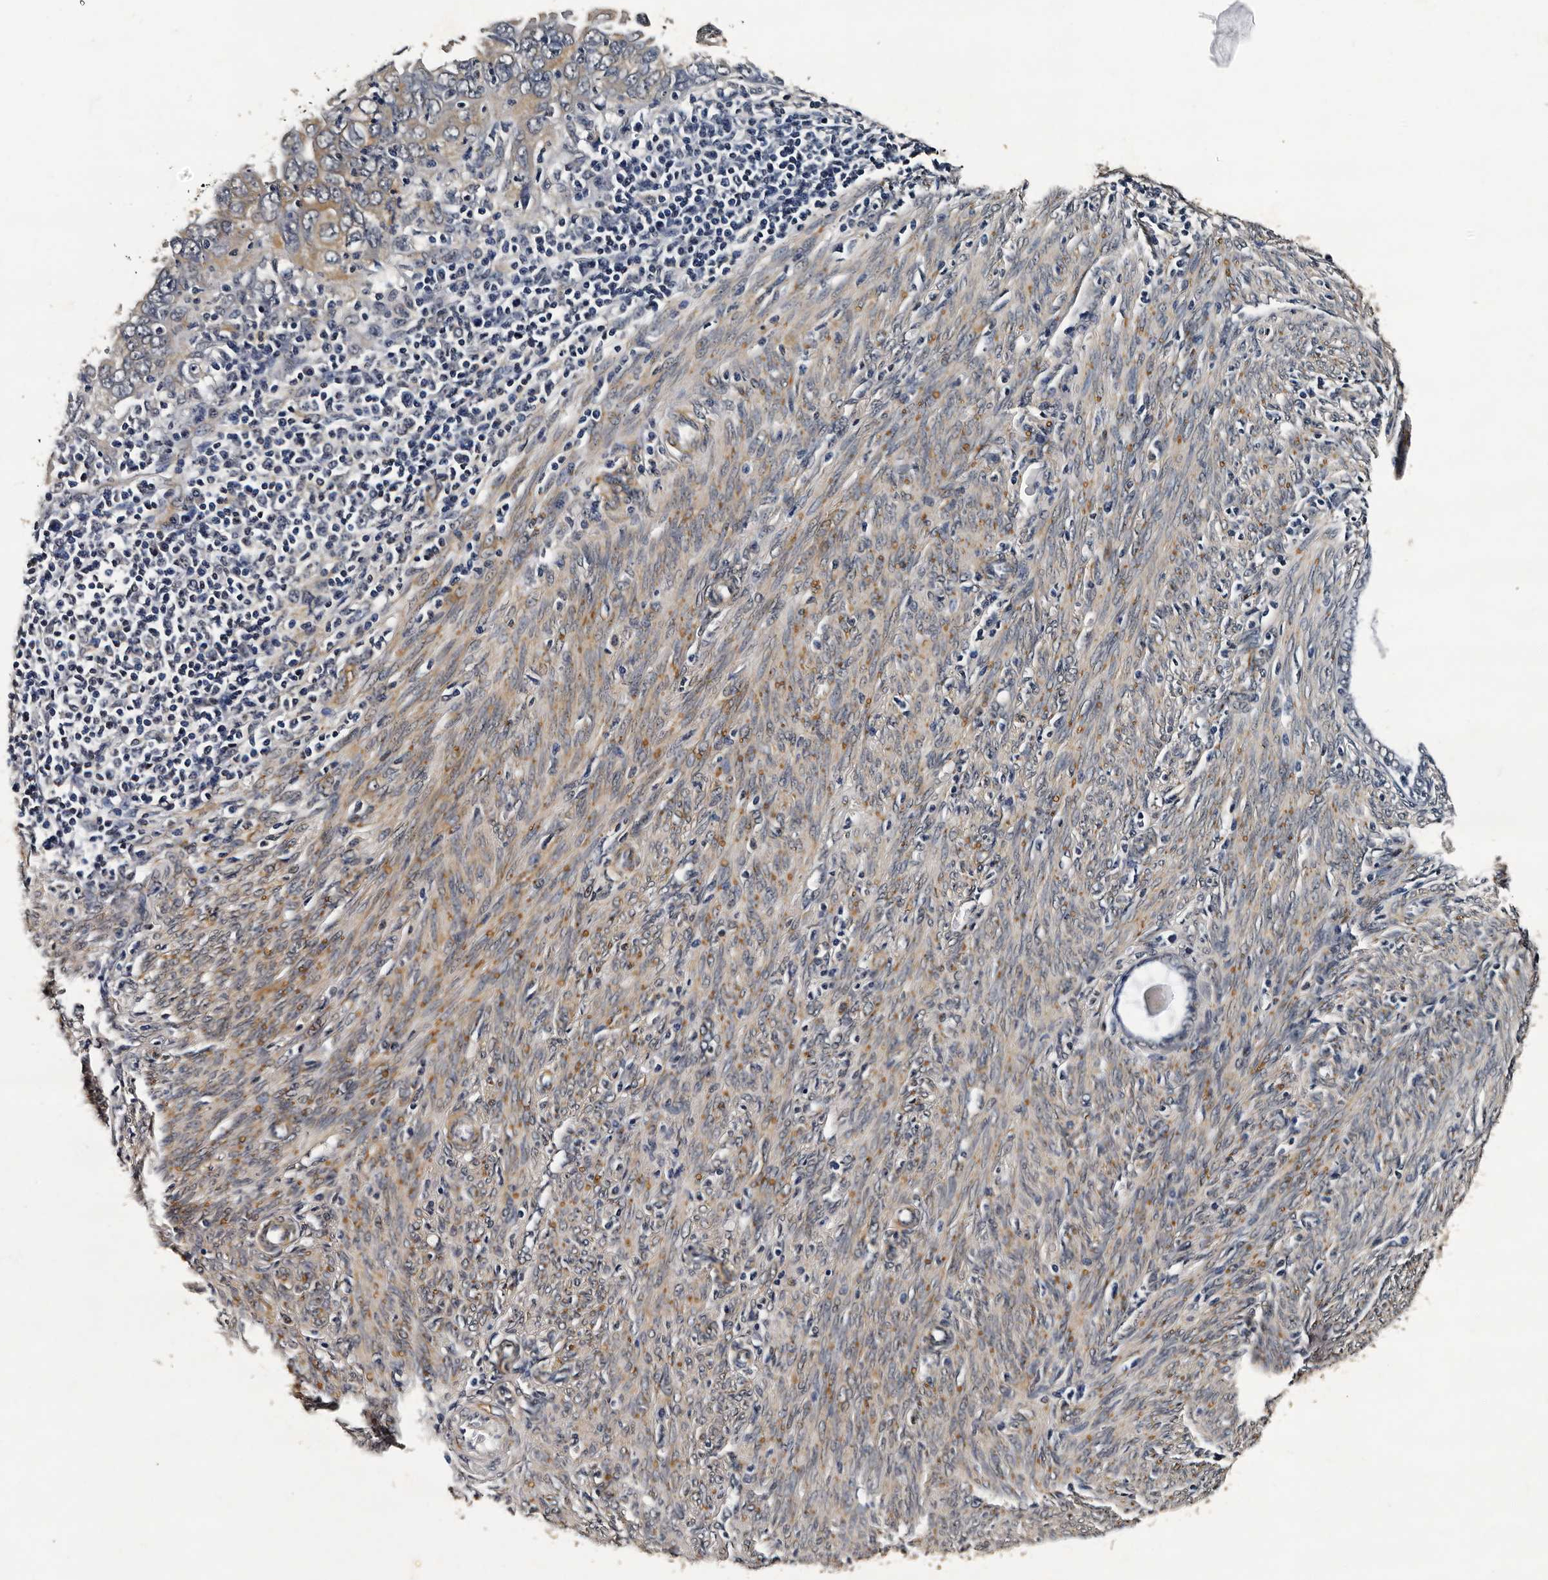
{"staining": {"intensity": "weak", "quantity": "<25%", "location": "cytoplasmic/membranous"}, "tissue": "endometrial cancer", "cell_type": "Tumor cells", "image_type": "cancer", "snomed": [{"axis": "morphology", "description": "Adenocarcinoma, NOS"}, {"axis": "topography", "description": "Uterus"}], "caption": "The image displays no significant expression in tumor cells of endometrial cancer.", "gene": "CPNE3", "patient": {"sex": "female", "age": 77}}